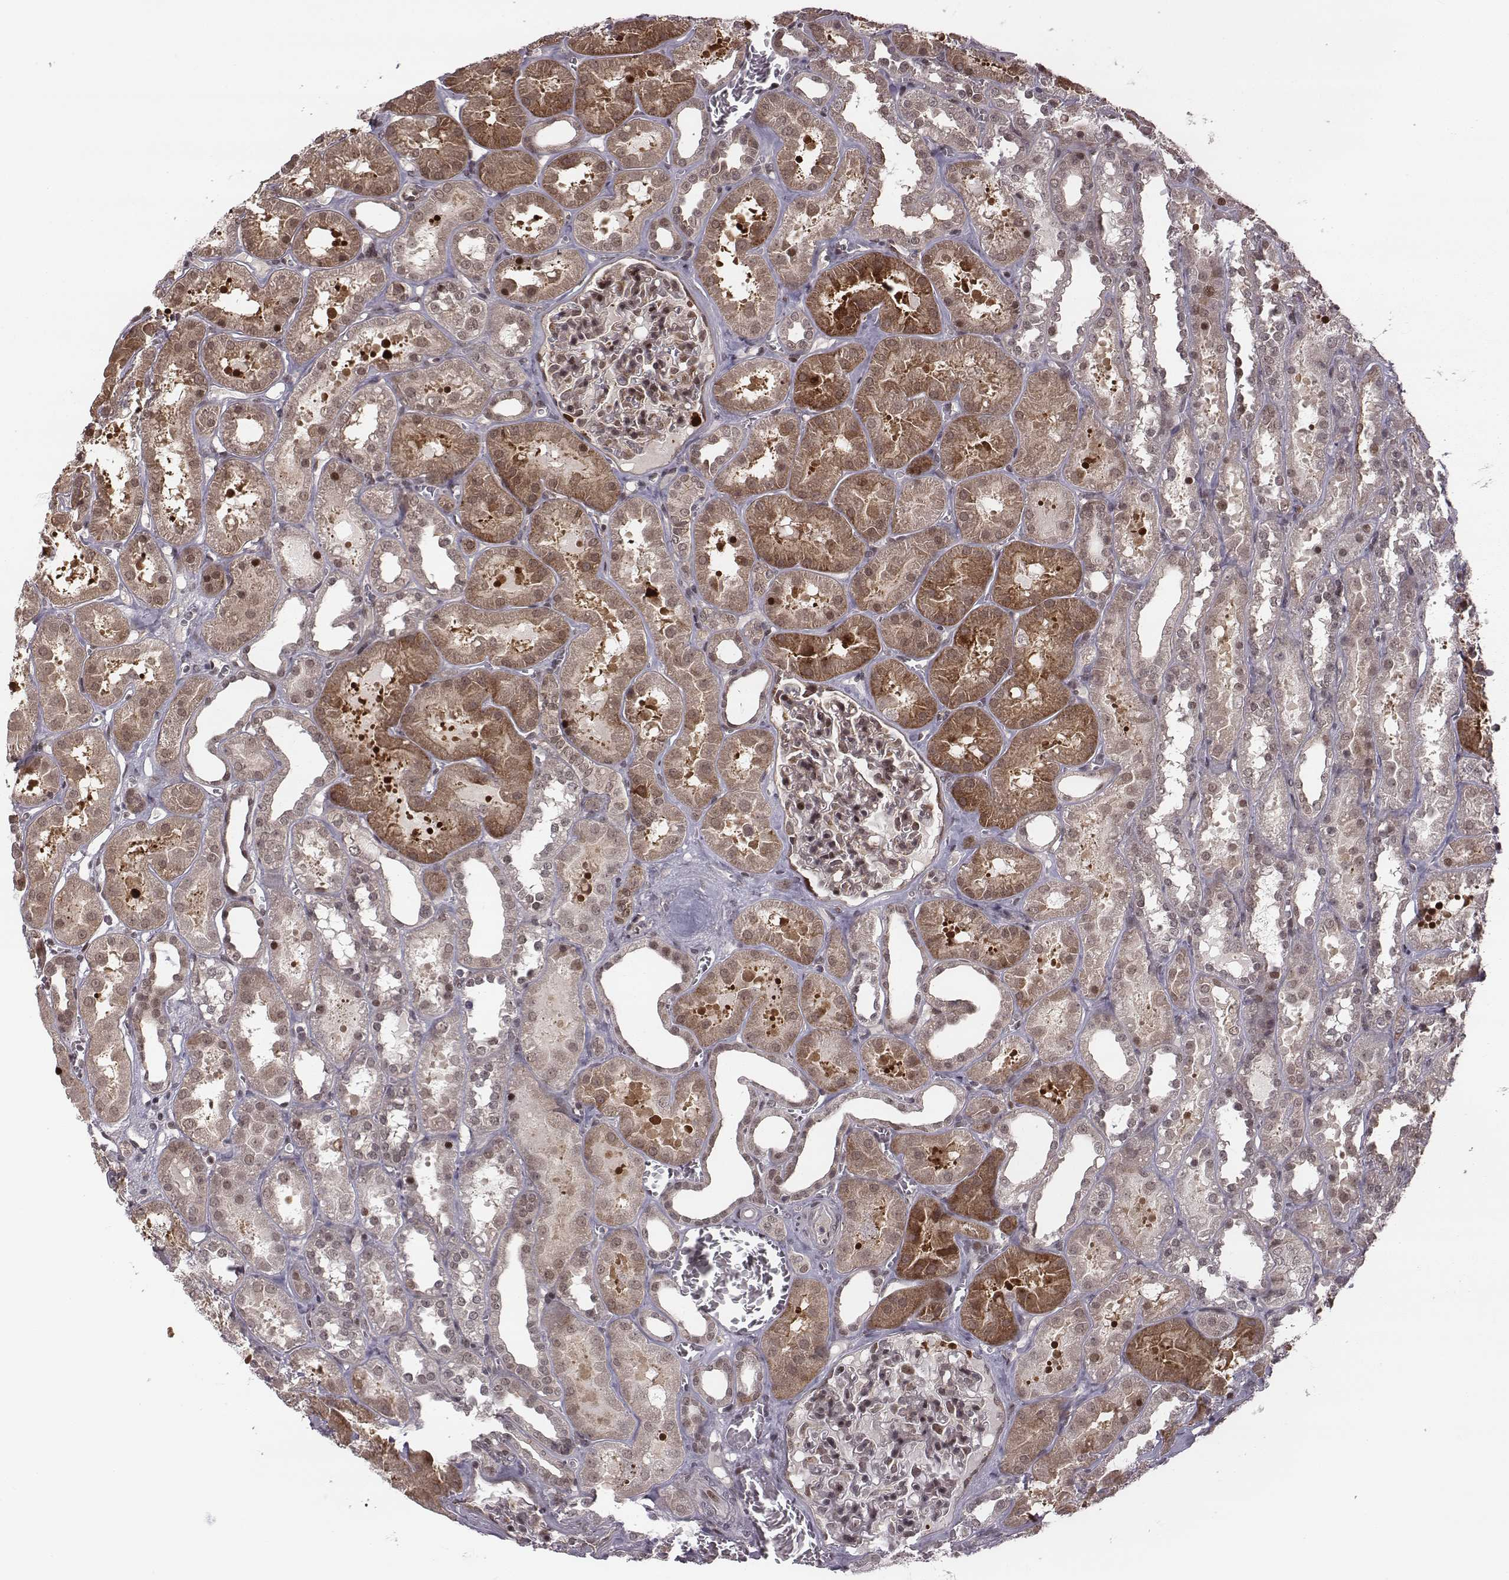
{"staining": {"intensity": "moderate", "quantity": "25%-75%", "location": "nuclear"}, "tissue": "kidney", "cell_type": "Cells in glomeruli", "image_type": "normal", "snomed": [{"axis": "morphology", "description": "Normal tissue, NOS"}, {"axis": "topography", "description": "Kidney"}], "caption": "DAB immunohistochemical staining of unremarkable human kidney exhibits moderate nuclear protein expression in about 25%-75% of cells in glomeruli.", "gene": "RPL3", "patient": {"sex": "female", "age": 41}}